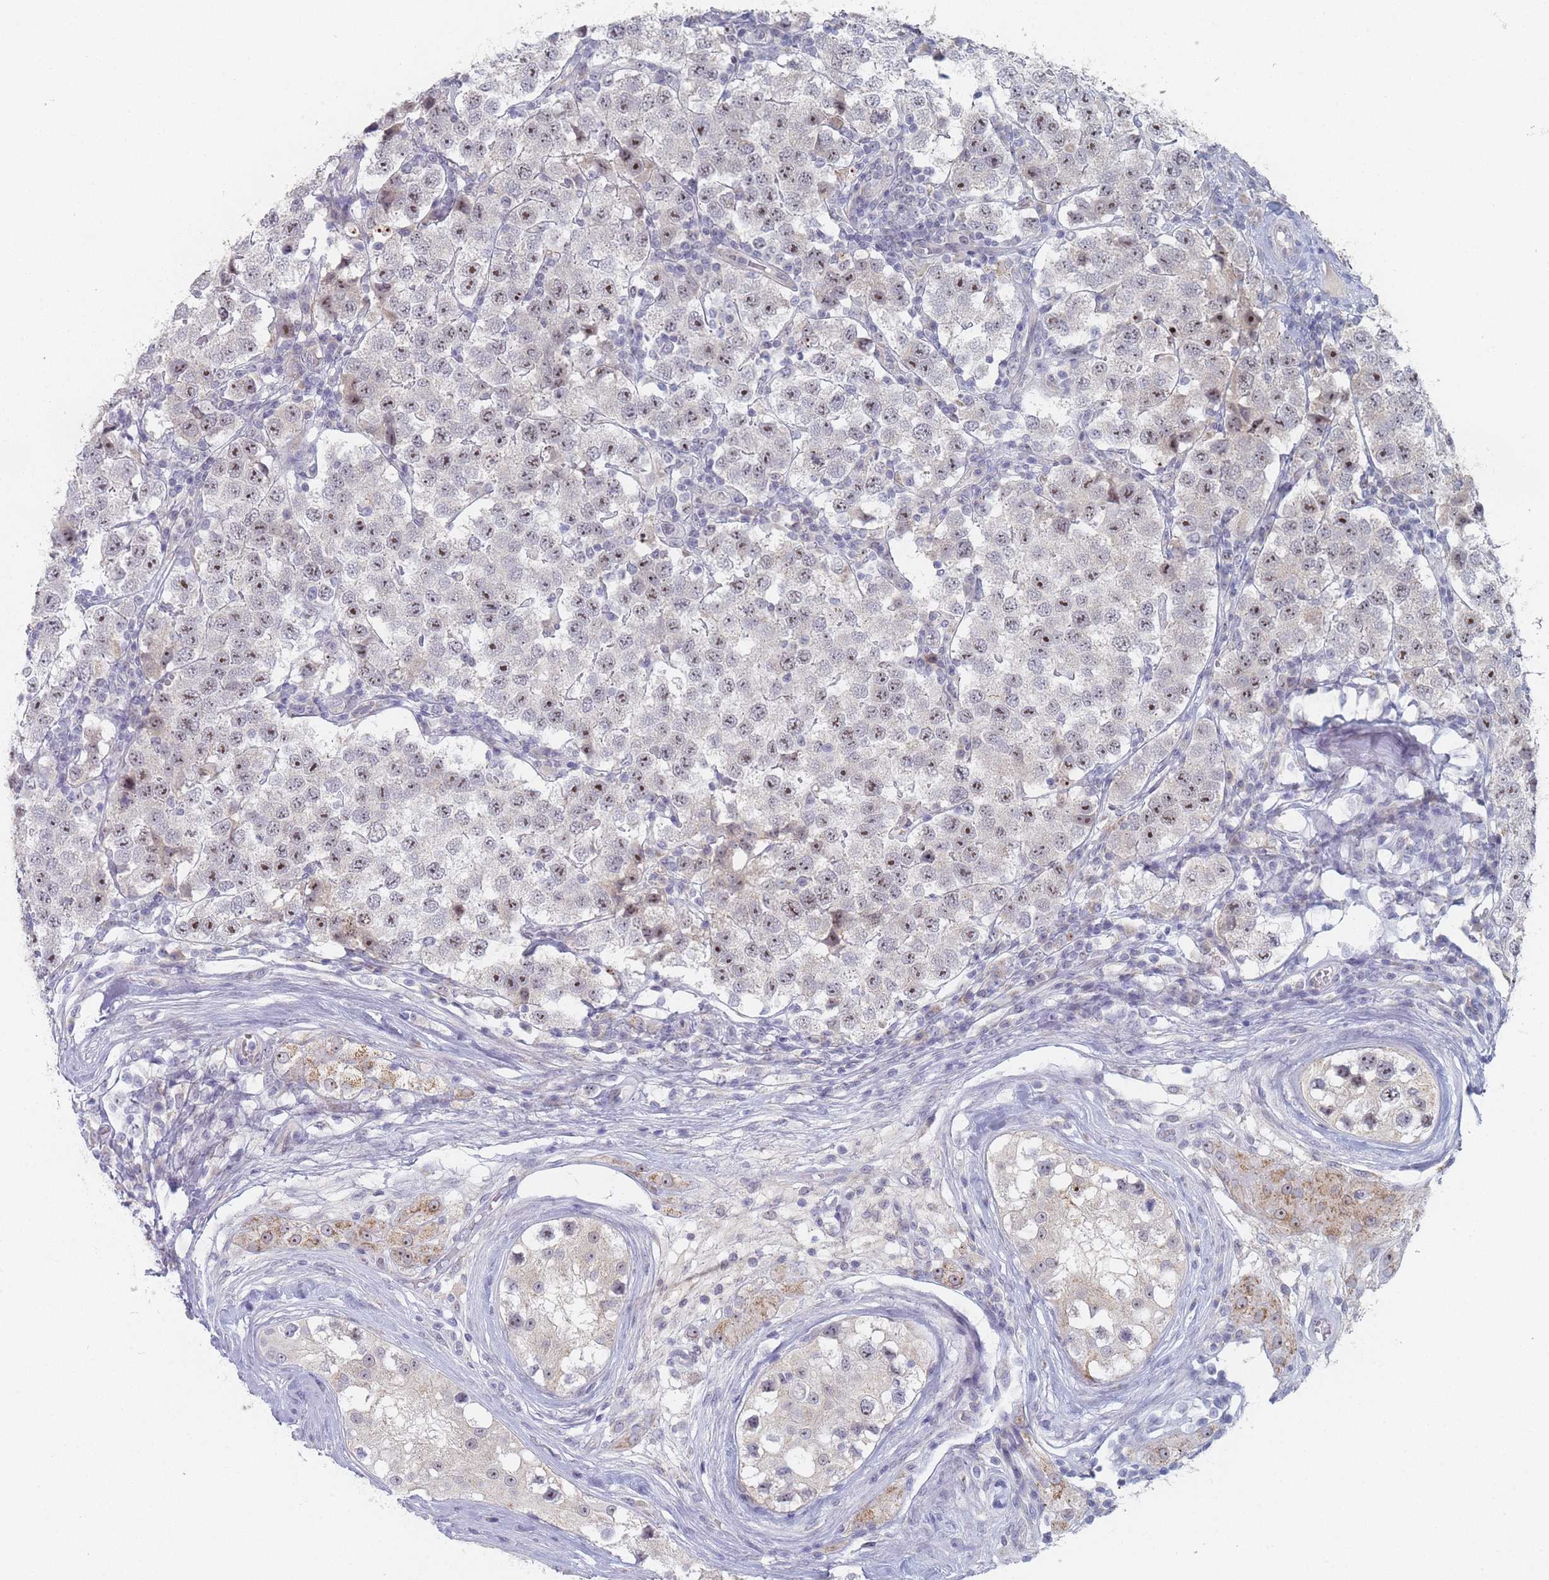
{"staining": {"intensity": "moderate", "quantity": "25%-75%", "location": "nuclear"}, "tissue": "testis cancer", "cell_type": "Tumor cells", "image_type": "cancer", "snomed": [{"axis": "morphology", "description": "Seminoma, NOS"}, {"axis": "topography", "description": "Testis"}], "caption": "Immunohistochemistry of human testis seminoma exhibits medium levels of moderate nuclear expression in approximately 25%-75% of tumor cells.", "gene": "RNF8", "patient": {"sex": "male", "age": 34}}